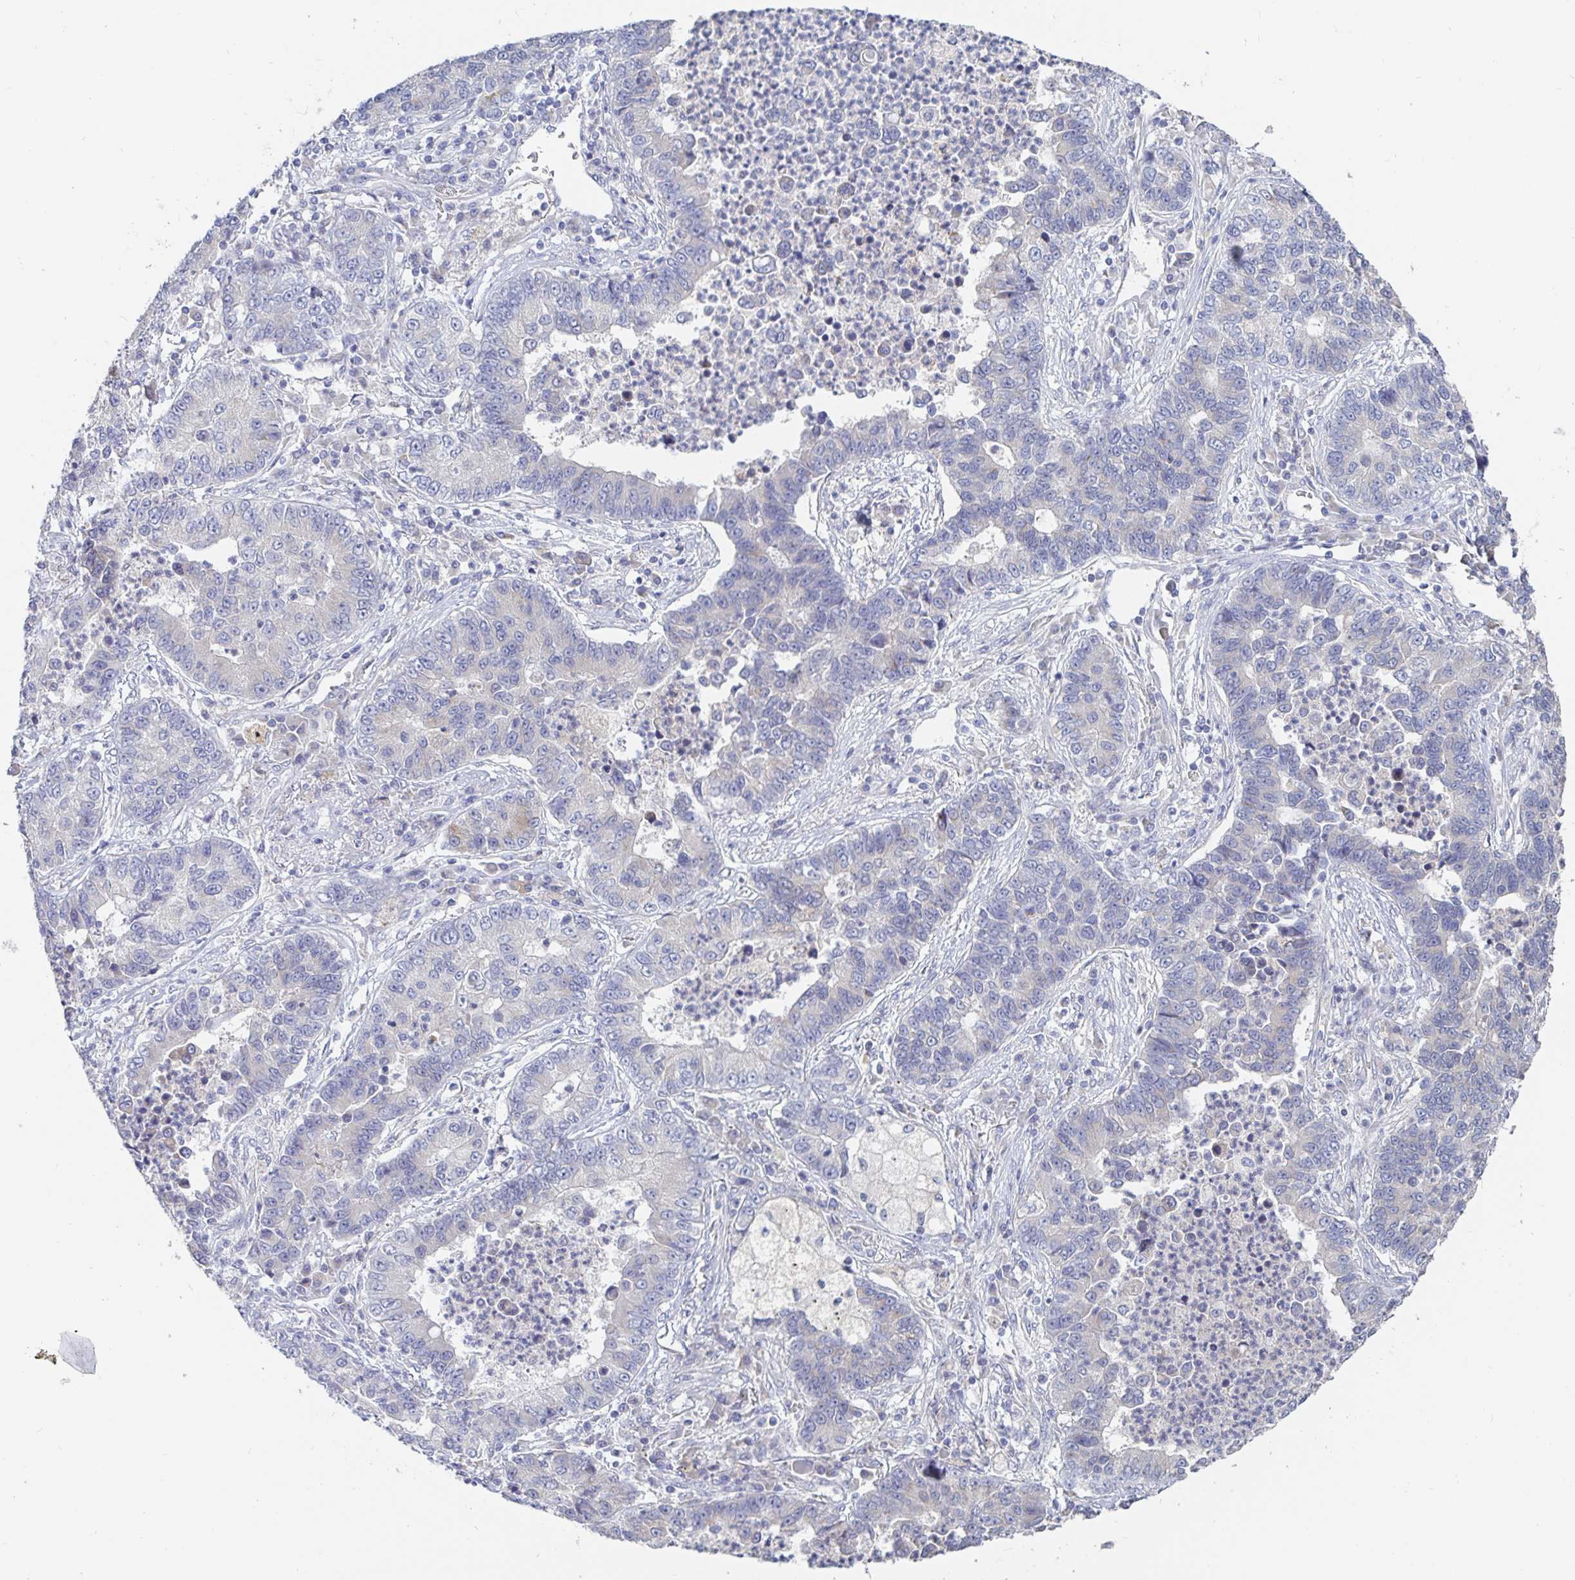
{"staining": {"intensity": "negative", "quantity": "none", "location": "none"}, "tissue": "lung cancer", "cell_type": "Tumor cells", "image_type": "cancer", "snomed": [{"axis": "morphology", "description": "Adenocarcinoma, NOS"}, {"axis": "topography", "description": "Lung"}], "caption": "Human lung adenocarcinoma stained for a protein using immunohistochemistry (IHC) shows no staining in tumor cells.", "gene": "SPPL3", "patient": {"sex": "female", "age": 57}}